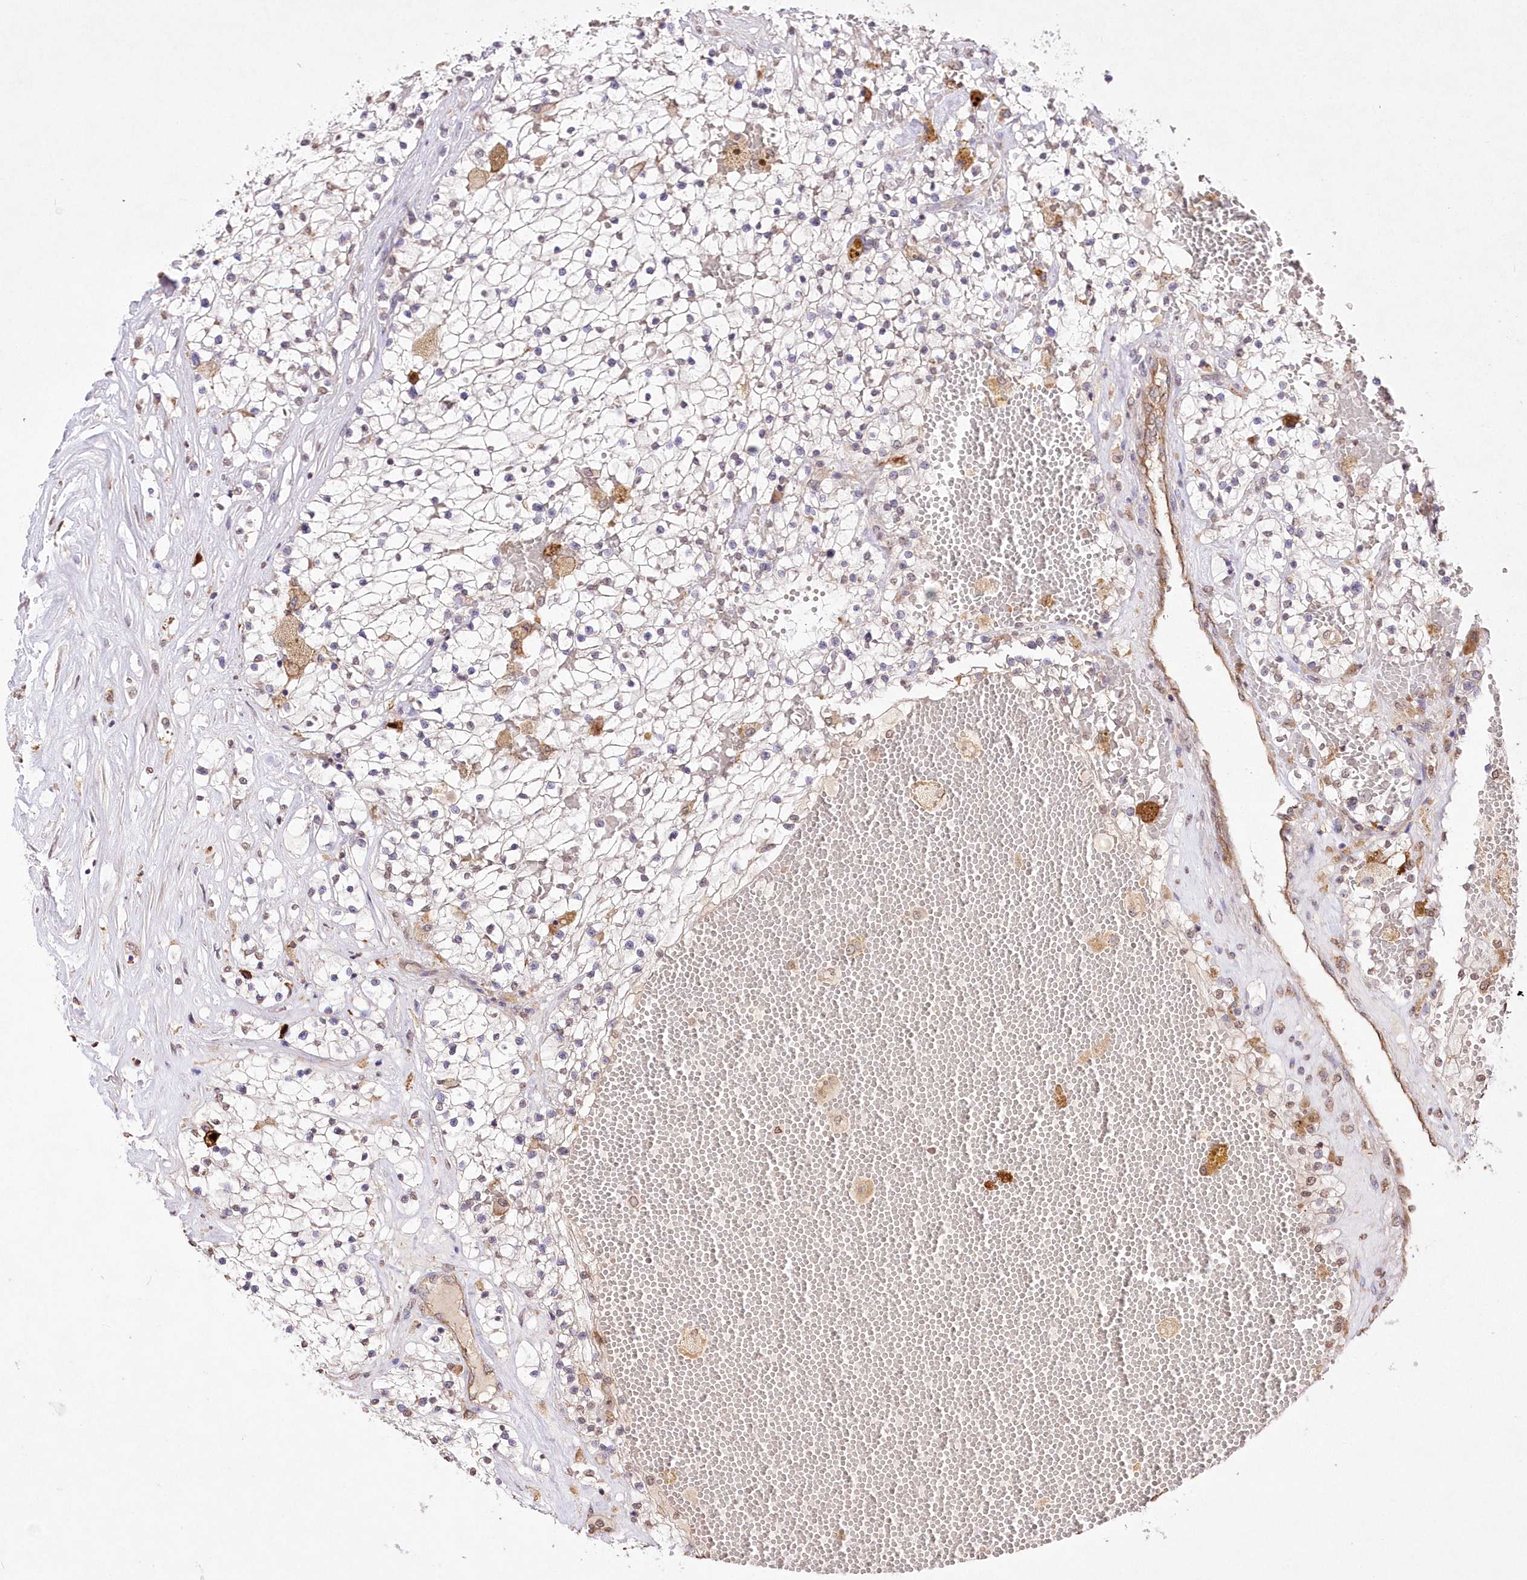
{"staining": {"intensity": "negative", "quantity": "none", "location": "none"}, "tissue": "renal cancer", "cell_type": "Tumor cells", "image_type": "cancer", "snomed": [{"axis": "morphology", "description": "Normal tissue, NOS"}, {"axis": "morphology", "description": "Adenocarcinoma, NOS"}, {"axis": "topography", "description": "Kidney"}], "caption": "The micrograph demonstrates no staining of tumor cells in renal adenocarcinoma.", "gene": "FCHO2", "patient": {"sex": "male", "age": 68}}